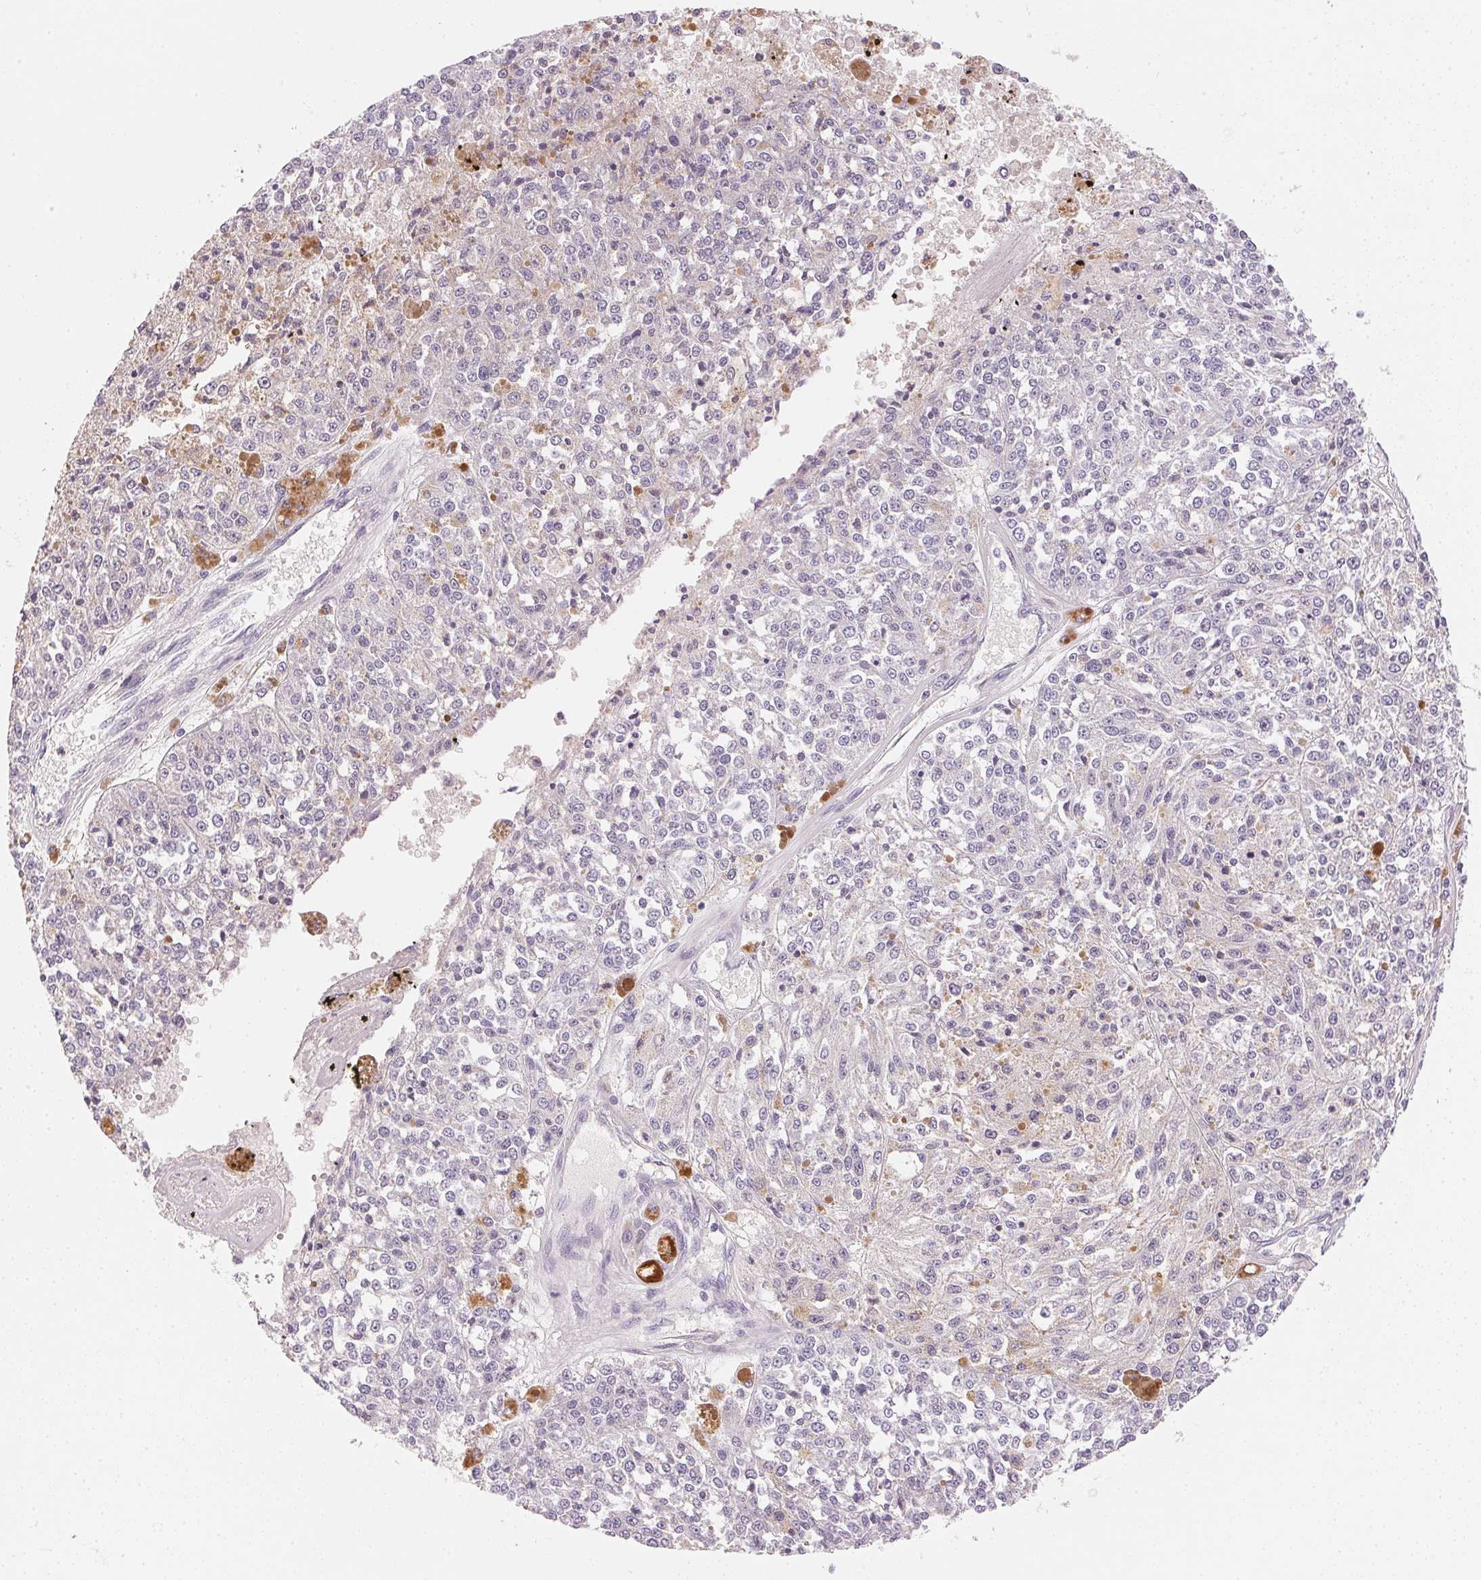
{"staining": {"intensity": "negative", "quantity": "none", "location": "none"}, "tissue": "melanoma", "cell_type": "Tumor cells", "image_type": "cancer", "snomed": [{"axis": "morphology", "description": "Malignant melanoma, Metastatic site"}, {"axis": "topography", "description": "Lymph node"}], "caption": "Immunohistochemistry of malignant melanoma (metastatic site) displays no staining in tumor cells.", "gene": "FNDC4", "patient": {"sex": "female", "age": 64}}